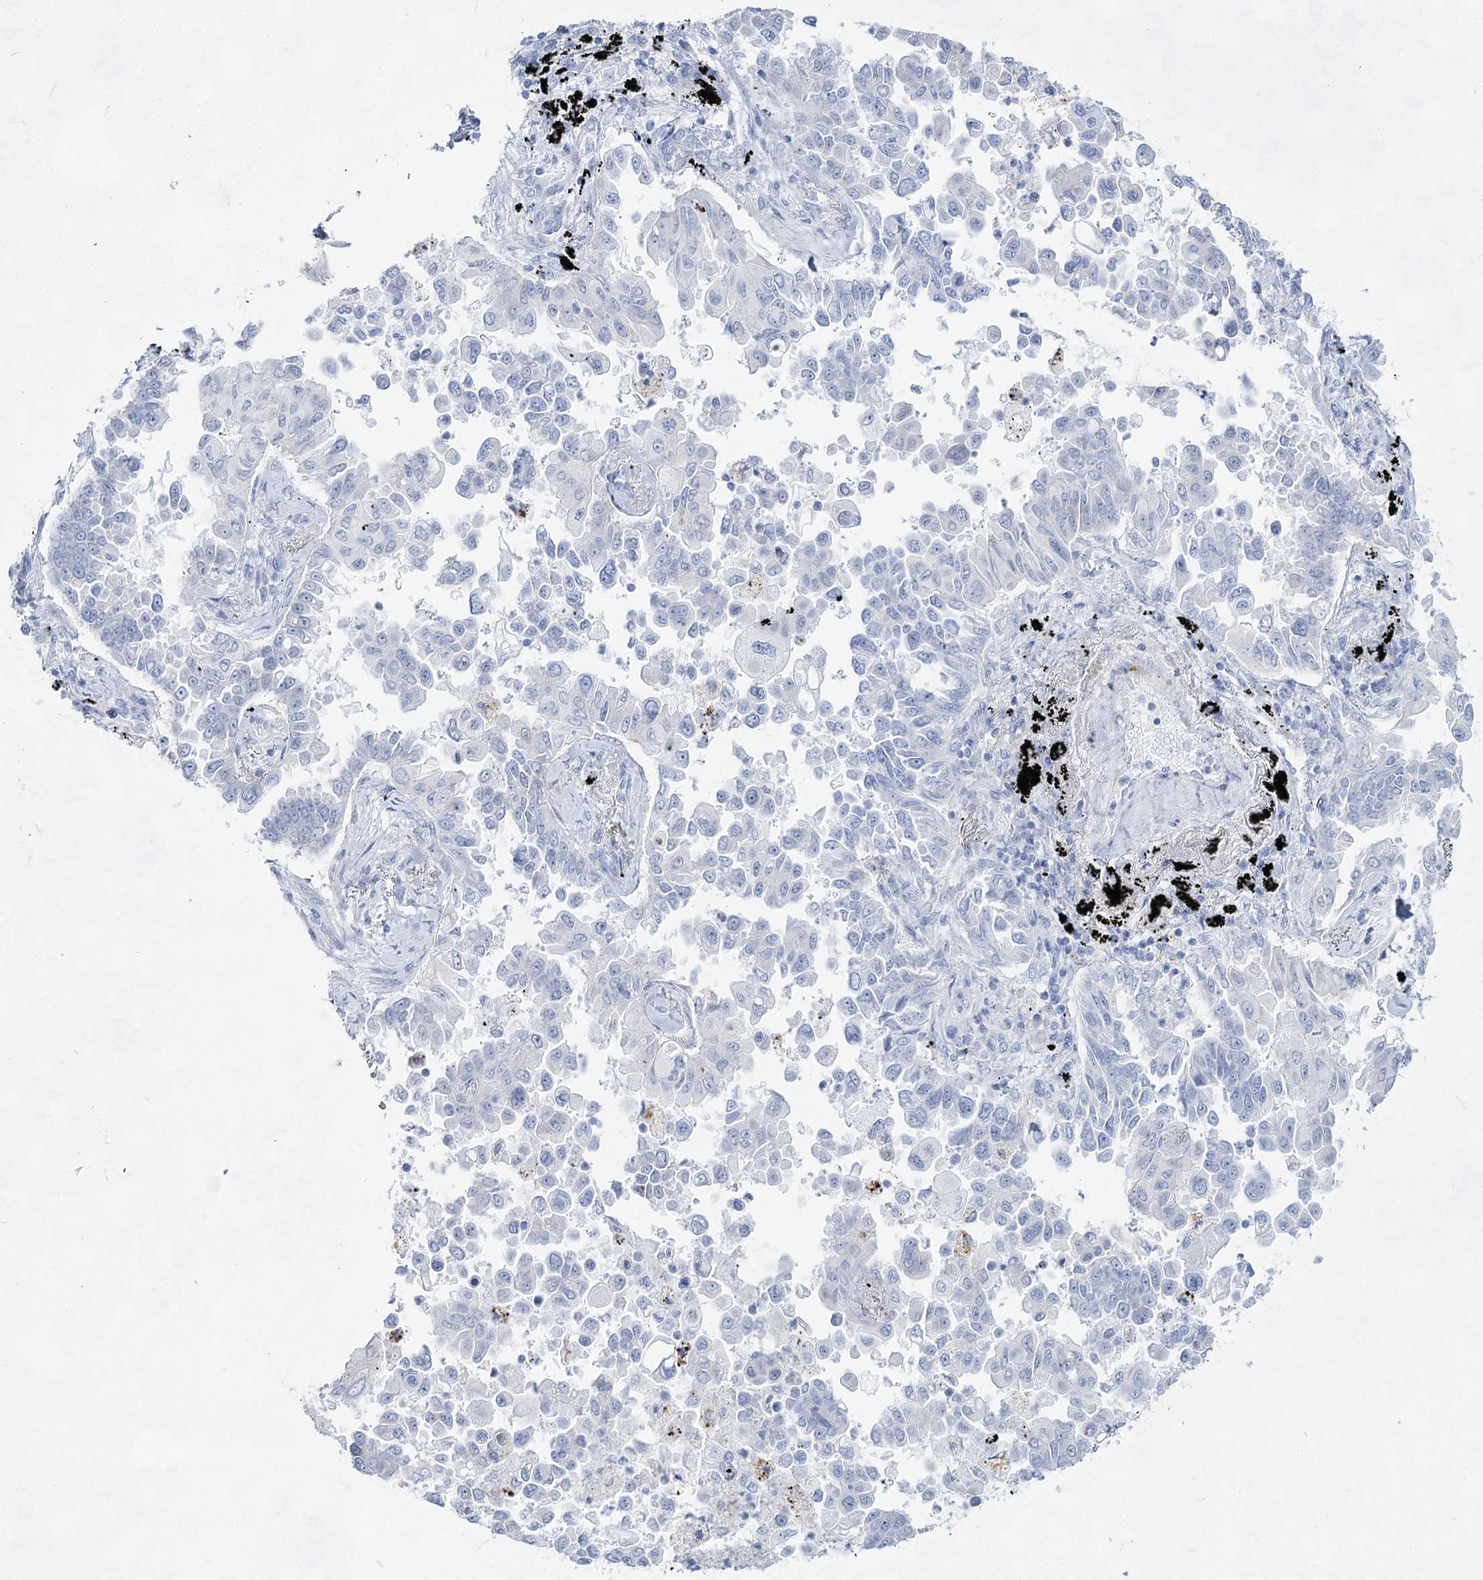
{"staining": {"intensity": "negative", "quantity": "none", "location": "none"}, "tissue": "lung cancer", "cell_type": "Tumor cells", "image_type": "cancer", "snomed": [{"axis": "morphology", "description": "Adenocarcinoma, NOS"}, {"axis": "topography", "description": "Lung"}], "caption": "Immunohistochemistry micrograph of human lung cancer stained for a protein (brown), which displays no staining in tumor cells. Brightfield microscopy of immunohistochemistry (IHC) stained with DAB (3,3'-diaminobenzidine) (brown) and hematoxylin (blue), captured at high magnification.", "gene": "ACRV1", "patient": {"sex": "female", "age": 67}}